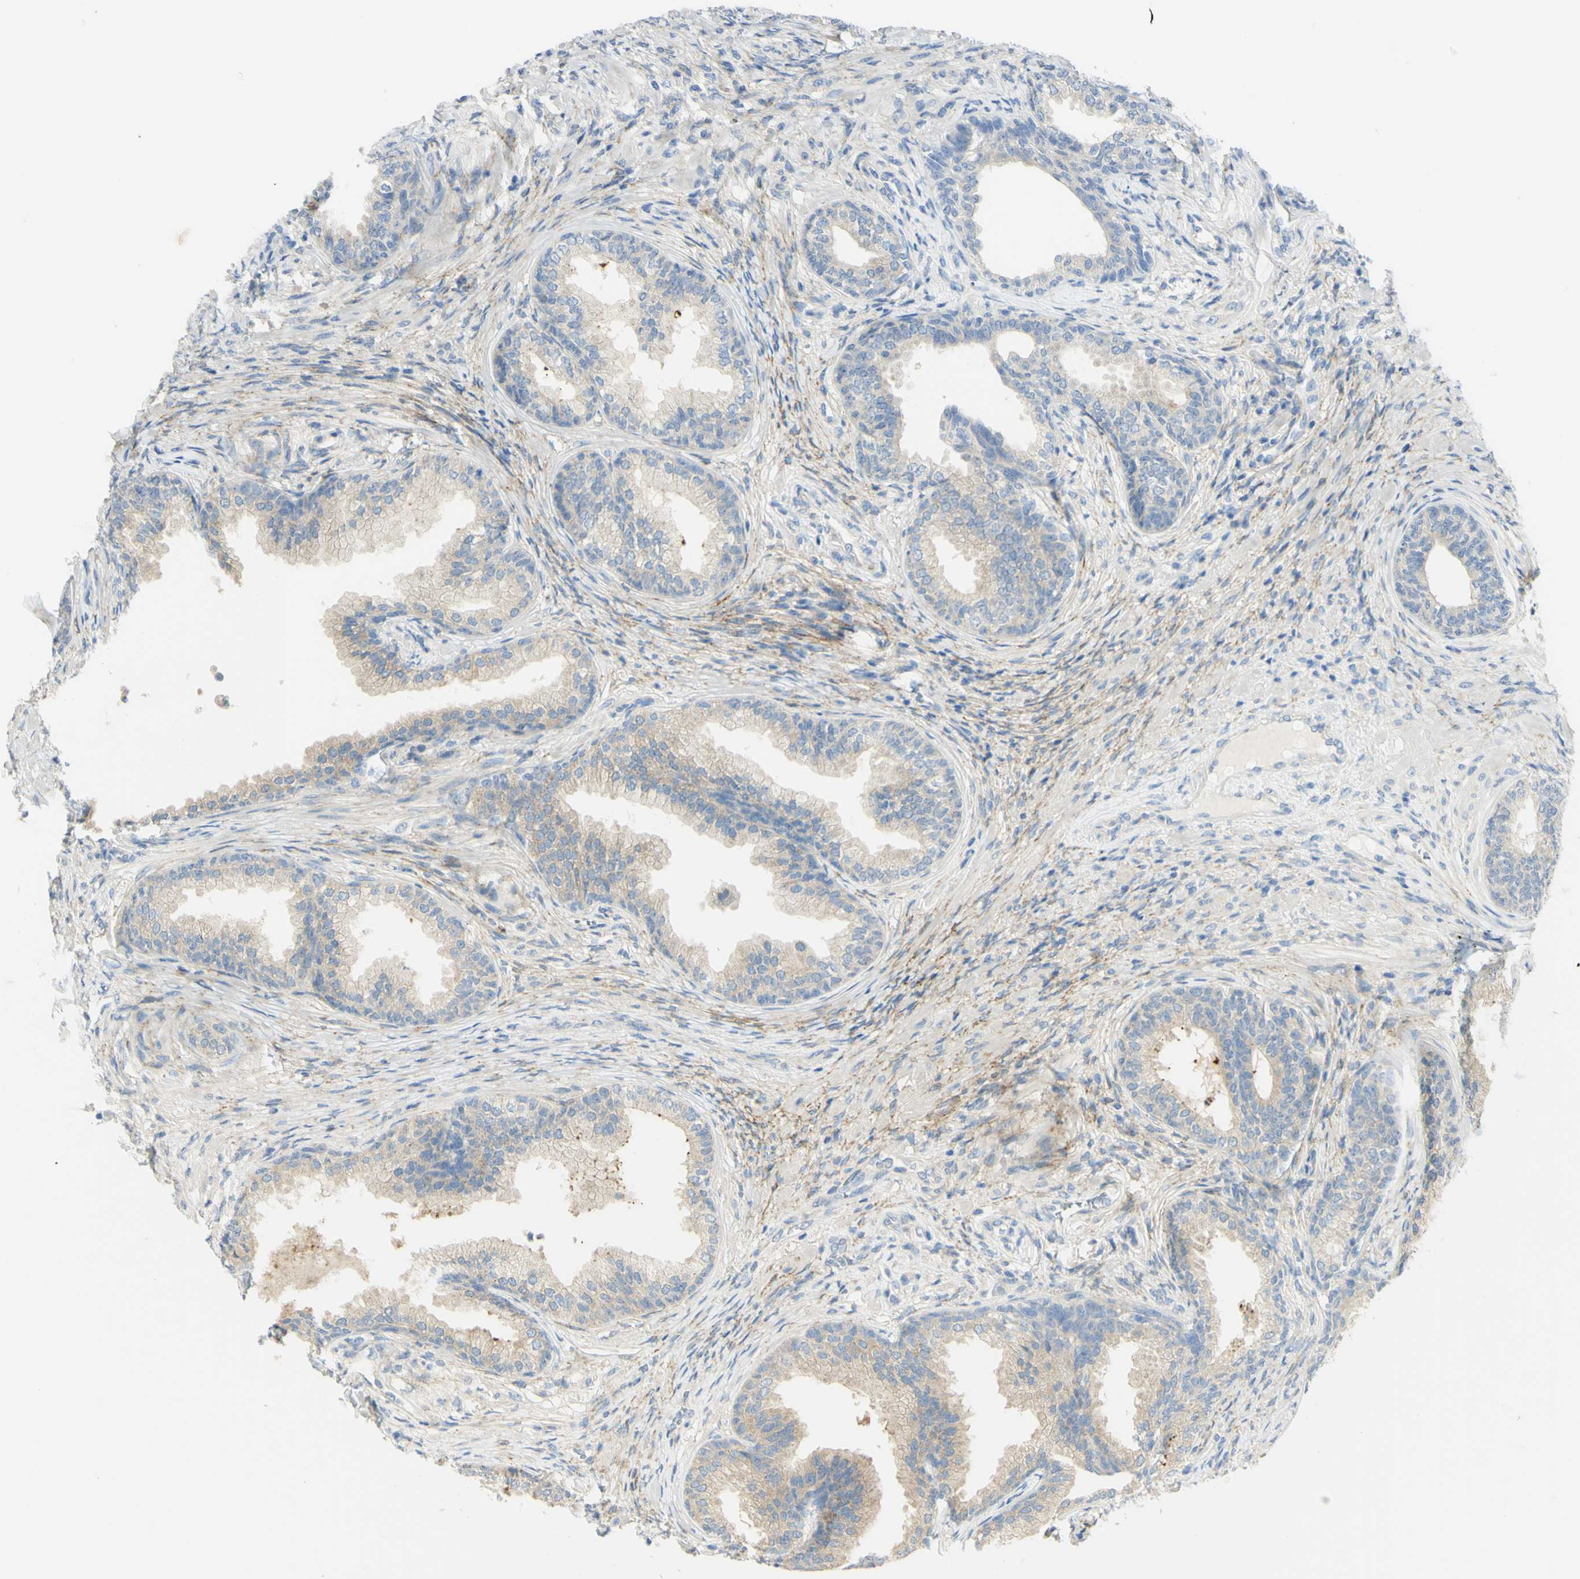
{"staining": {"intensity": "weak", "quantity": ">75%", "location": "cytoplasmic/membranous"}, "tissue": "prostate", "cell_type": "Glandular cells", "image_type": "normal", "snomed": [{"axis": "morphology", "description": "Normal tissue, NOS"}, {"axis": "topography", "description": "Prostate"}], "caption": "Protein expression by immunohistochemistry (IHC) demonstrates weak cytoplasmic/membranous positivity in about >75% of glandular cells in benign prostate.", "gene": "GCNT3", "patient": {"sex": "male", "age": 76}}